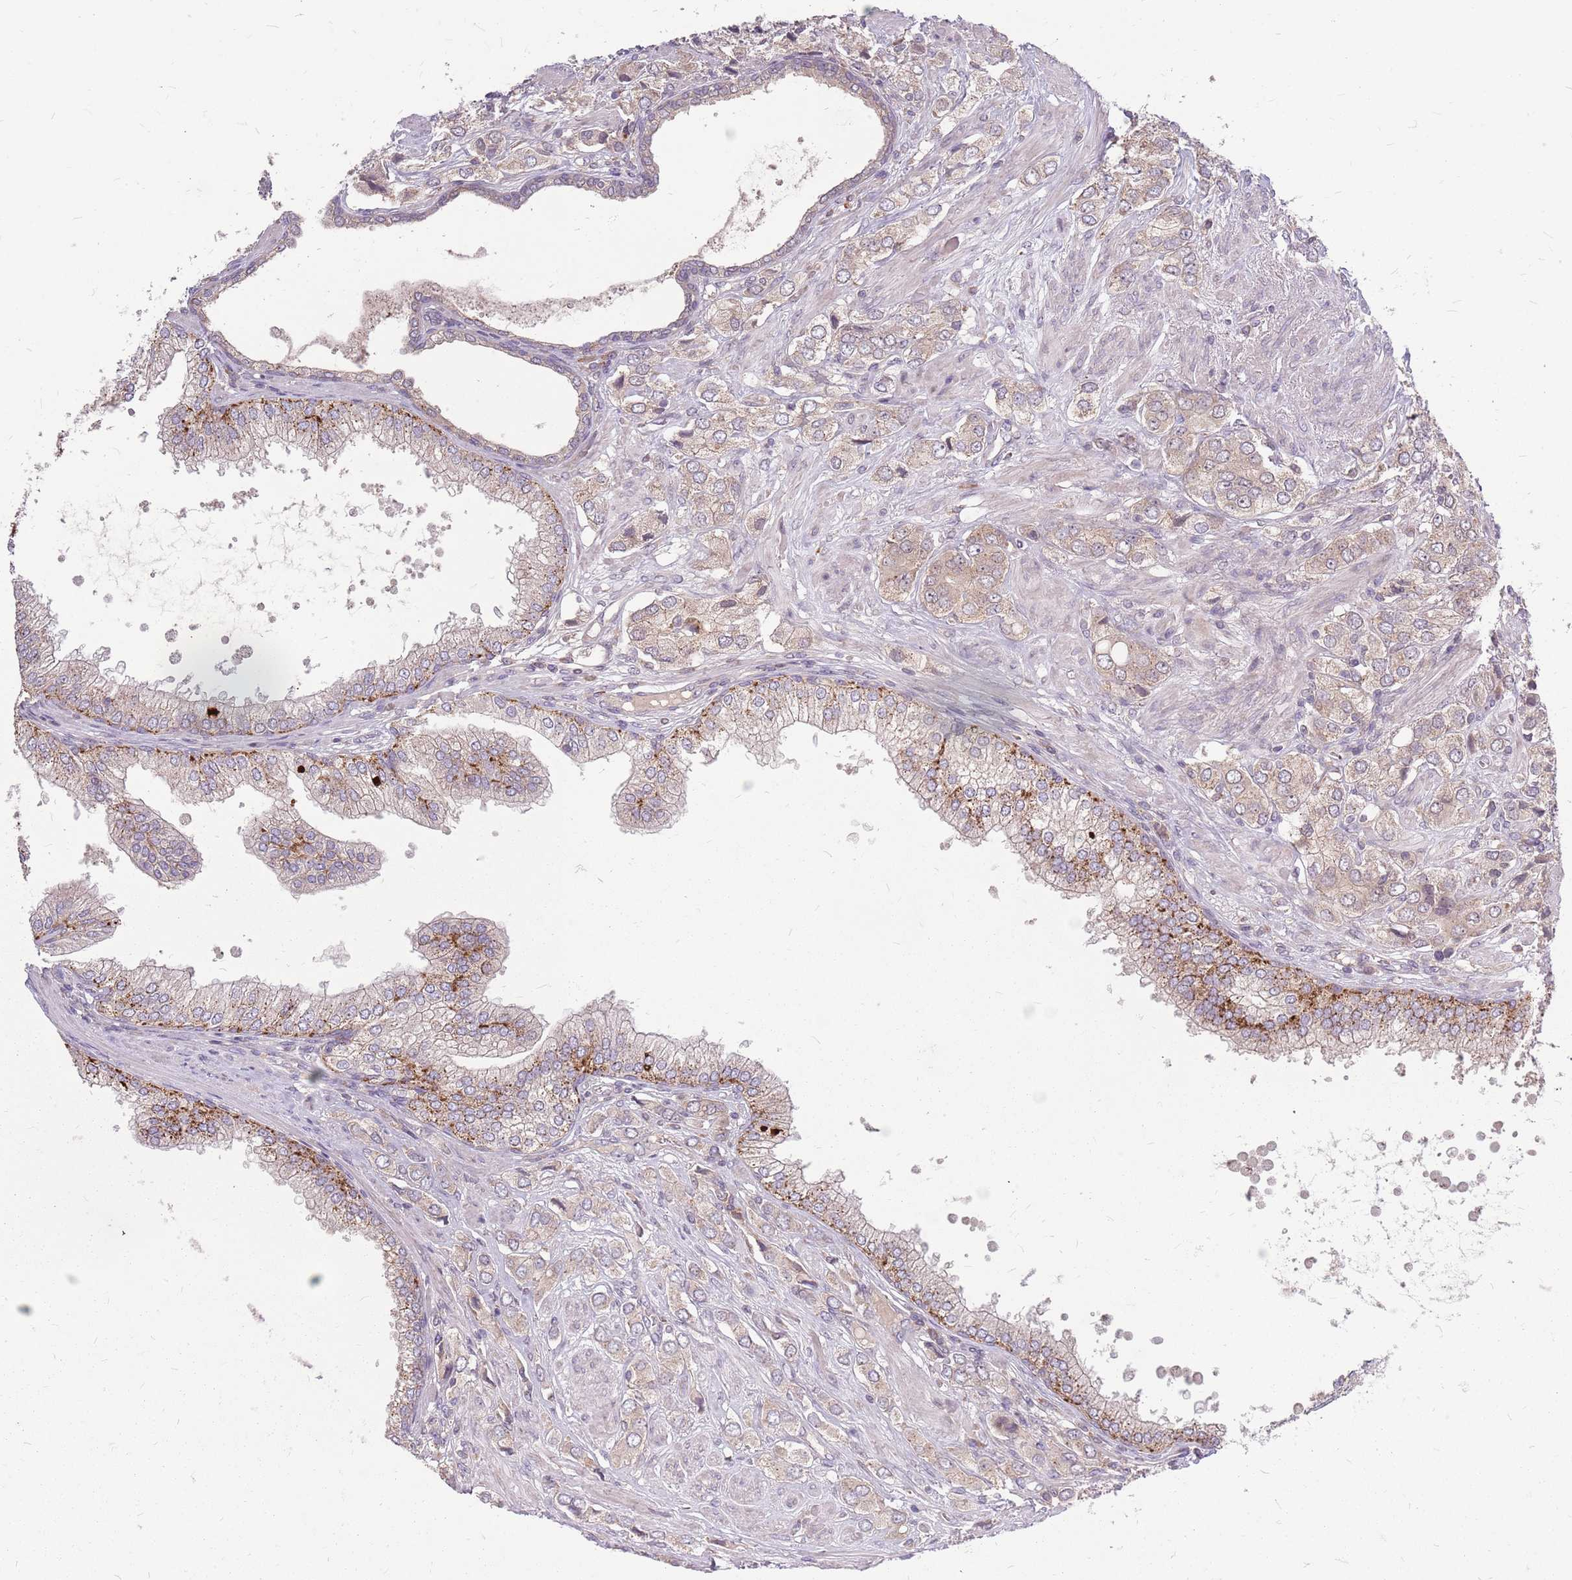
{"staining": {"intensity": "weak", "quantity": "25%-75%", "location": "cytoplasmic/membranous"}, "tissue": "prostate cancer", "cell_type": "Tumor cells", "image_type": "cancer", "snomed": [{"axis": "morphology", "description": "Adenocarcinoma, High grade"}, {"axis": "topography", "description": "Prostate and seminal vesicle, NOS"}], "caption": "Immunohistochemistry (IHC) of prostate cancer shows low levels of weak cytoplasmic/membranous positivity in approximately 25%-75% of tumor cells.", "gene": "PPP1R27", "patient": {"sex": "male", "age": 64}}